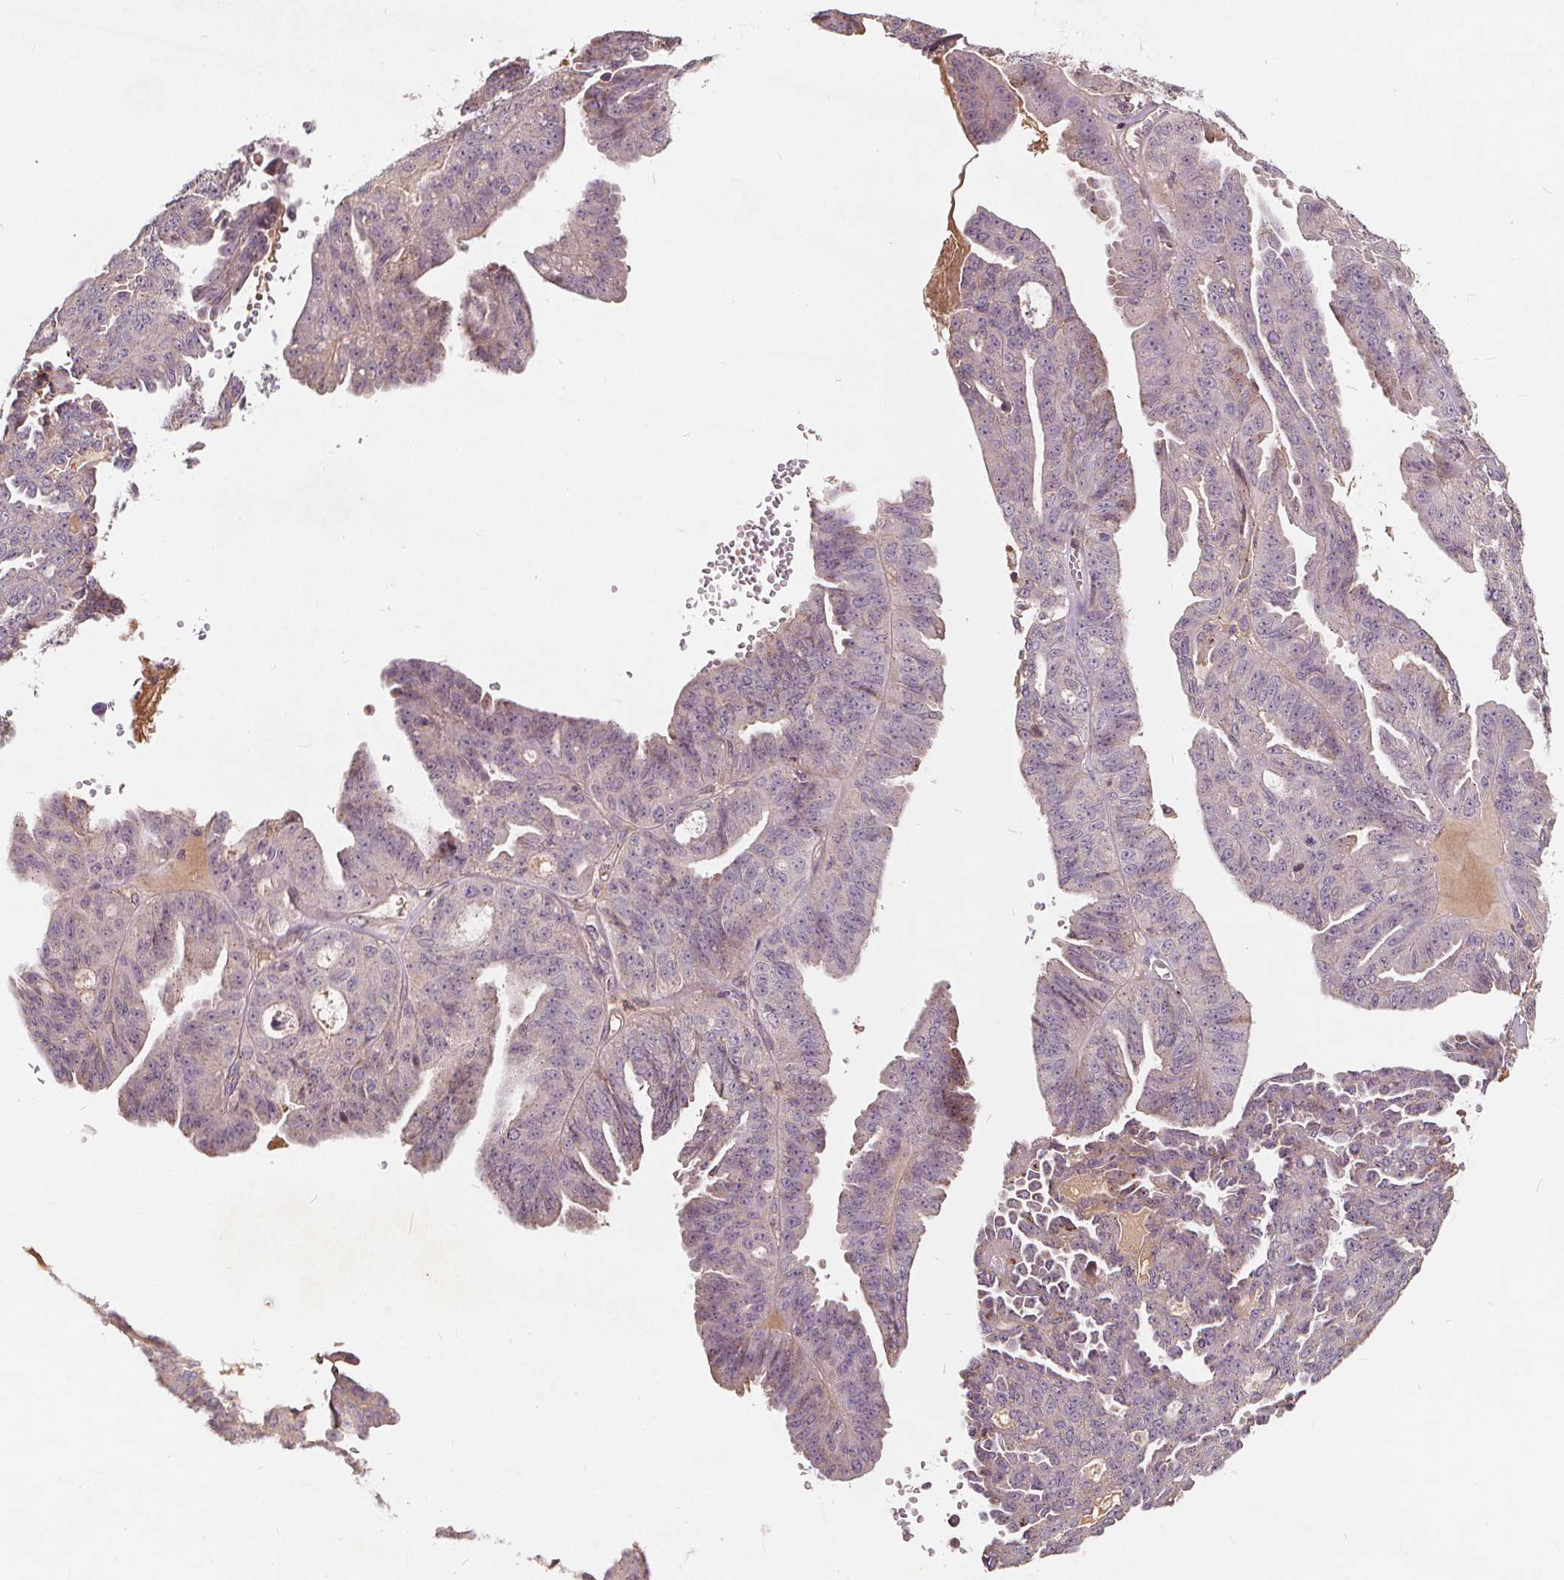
{"staining": {"intensity": "negative", "quantity": "none", "location": "none"}, "tissue": "ovarian cancer", "cell_type": "Tumor cells", "image_type": "cancer", "snomed": [{"axis": "morphology", "description": "Cystadenocarcinoma, serous, NOS"}, {"axis": "topography", "description": "Ovary"}], "caption": "Immunohistochemical staining of human ovarian cancer (serous cystadenocarcinoma) demonstrates no significant expression in tumor cells. The staining is performed using DAB (3,3'-diaminobenzidine) brown chromogen with nuclei counter-stained in using hematoxylin.", "gene": "CSNK1G2", "patient": {"sex": "female", "age": 71}}